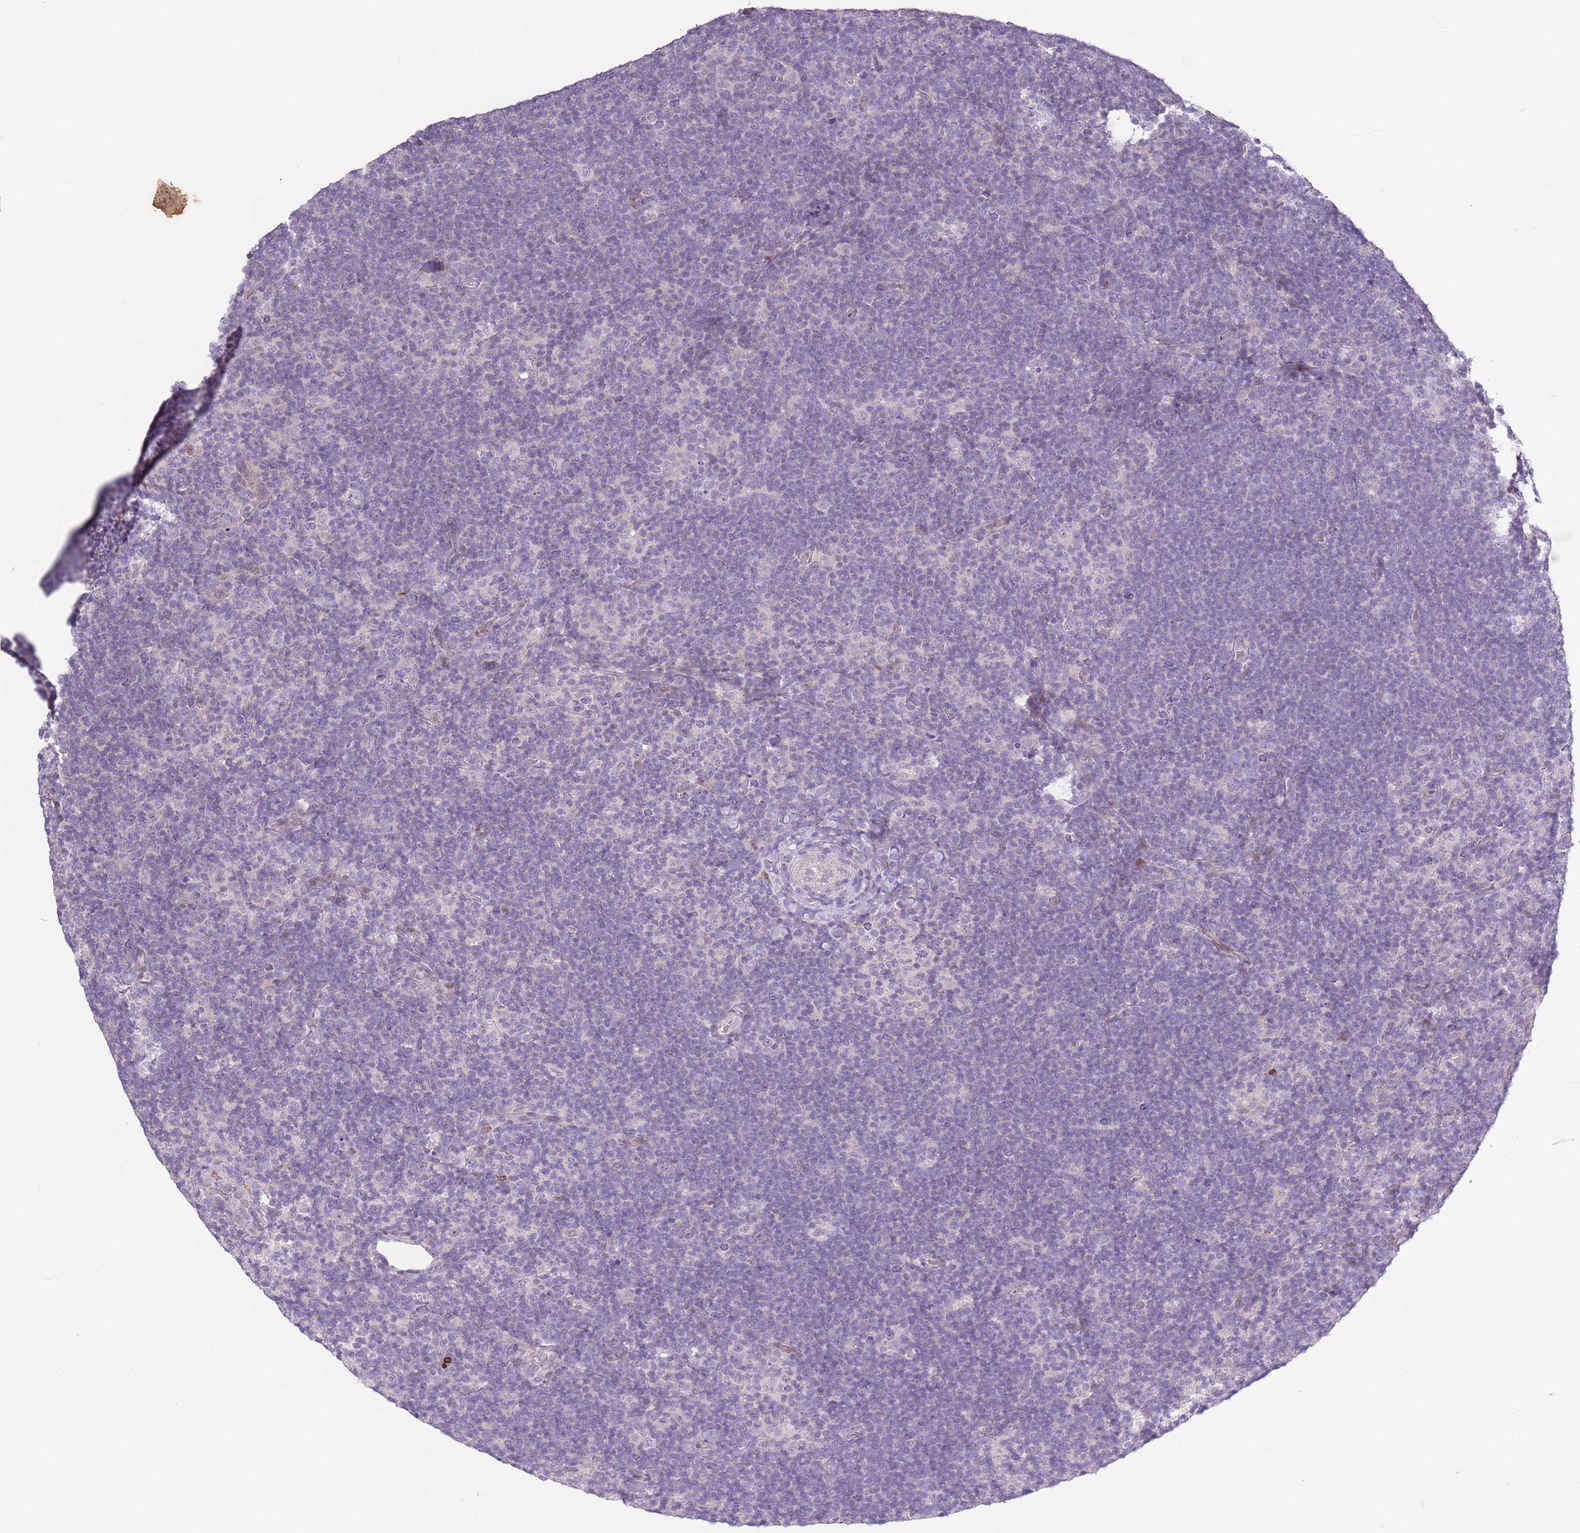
{"staining": {"intensity": "negative", "quantity": "none", "location": "none"}, "tissue": "lymphoma", "cell_type": "Tumor cells", "image_type": "cancer", "snomed": [{"axis": "morphology", "description": "Hodgkin's disease, NOS"}, {"axis": "topography", "description": "Lymph node"}], "caption": "The IHC histopathology image has no significant positivity in tumor cells of Hodgkin's disease tissue.", "gene": "CAPN9", "patient": {"sex": "female", "age": 57}}